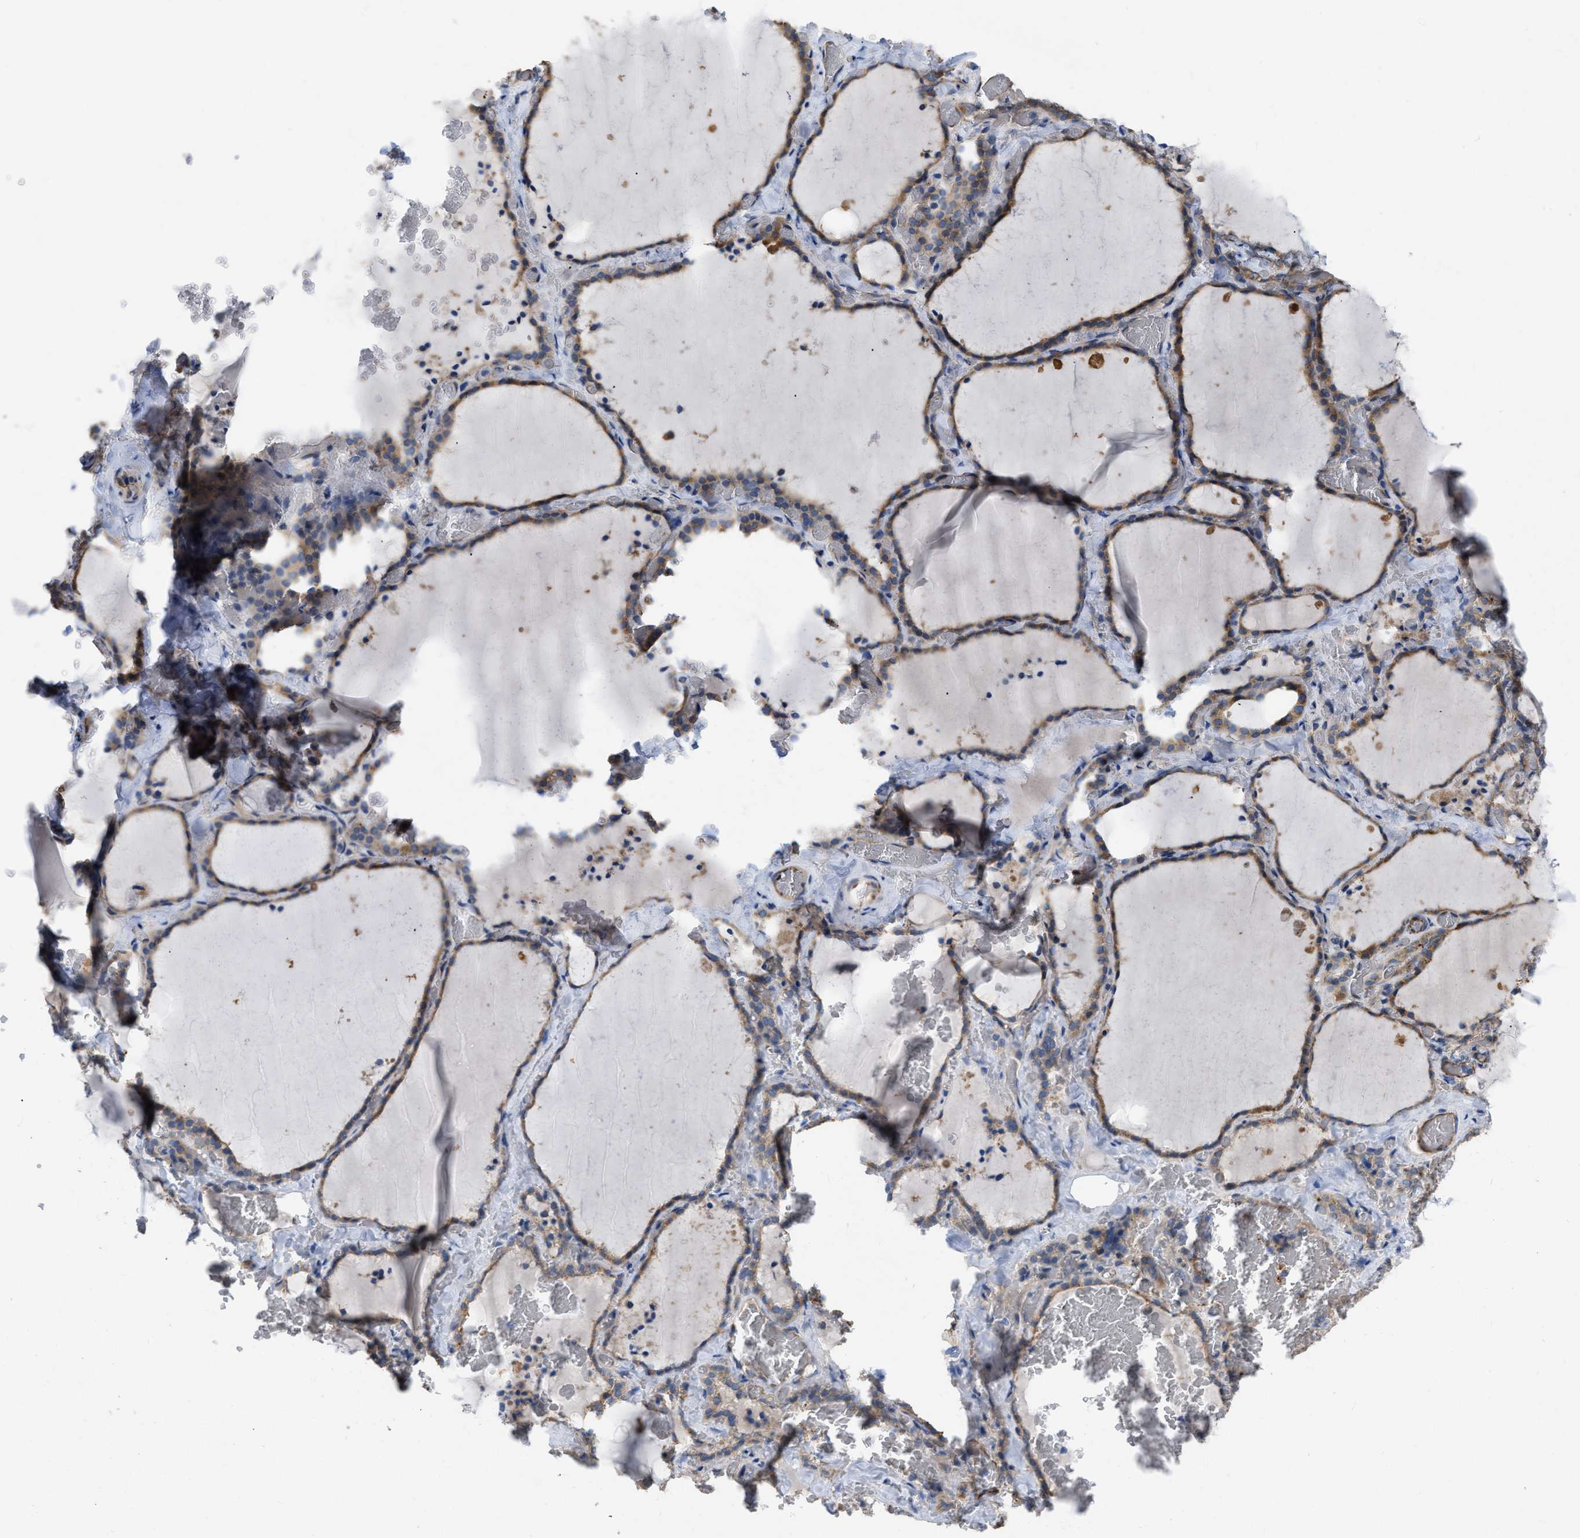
{"staining": {"intensity": "weak", "quantity": ">75%", "location": "cytoplasmic/membranous"}, "tissue": "thyroid gland", "cell_type": "Glandular cells", "image_type": "normal", "snomed": [{"axis": "morphology", "description": "Normal tissue, NOS"}, {"axis": "topography", "description": "Thyroid gland"}], "caption": "A low amount of weak cytoplasmic/membranous positivity is seen in approximately >75% of glandular cells in normal thyroid gland. (DAB (3,3'-diaminobenzidine) IHC with brightfield microscopy, high magnification).", "gene": "SLC4A11", "patient": {"sex": "female", "age": 22}}